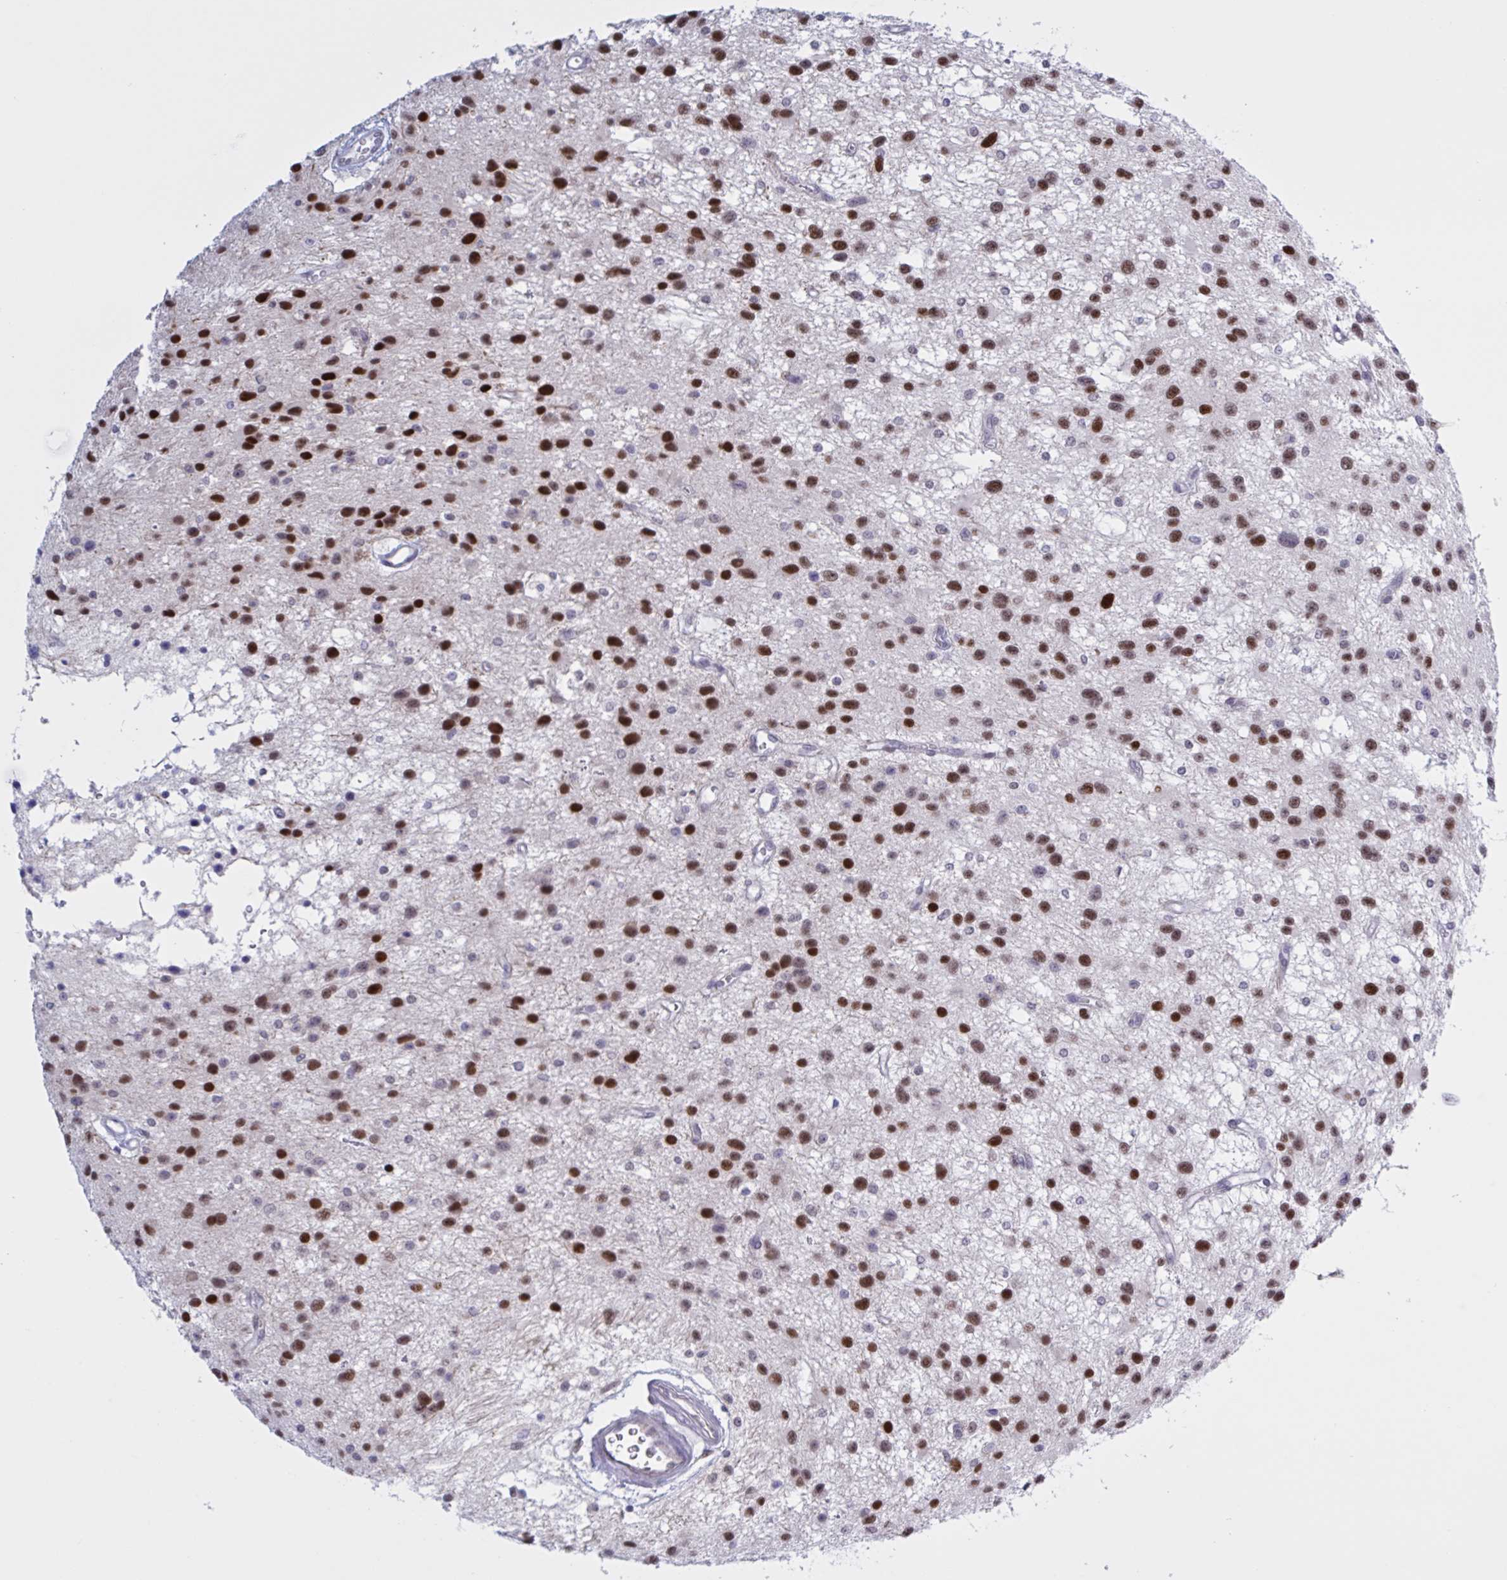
{"staining": {"intensity": "strong", "quantity": ">75%", "location": "nuclear"}, "tissue": "glioma", "cell_type": "Tumor cells", "image_type": "cancer", "snomed": [{"axis": "morphology", "description": "Glioma, malignant, Low grade"}, {"axis": "topography", "description": "Brain"}], "caption": "Human malignant glioma (low-grade) stained with a protein marker reveals strong staining in tumor cells.", "gene": "PRMT6", "patient": {"sex": "male", "age": 43}}